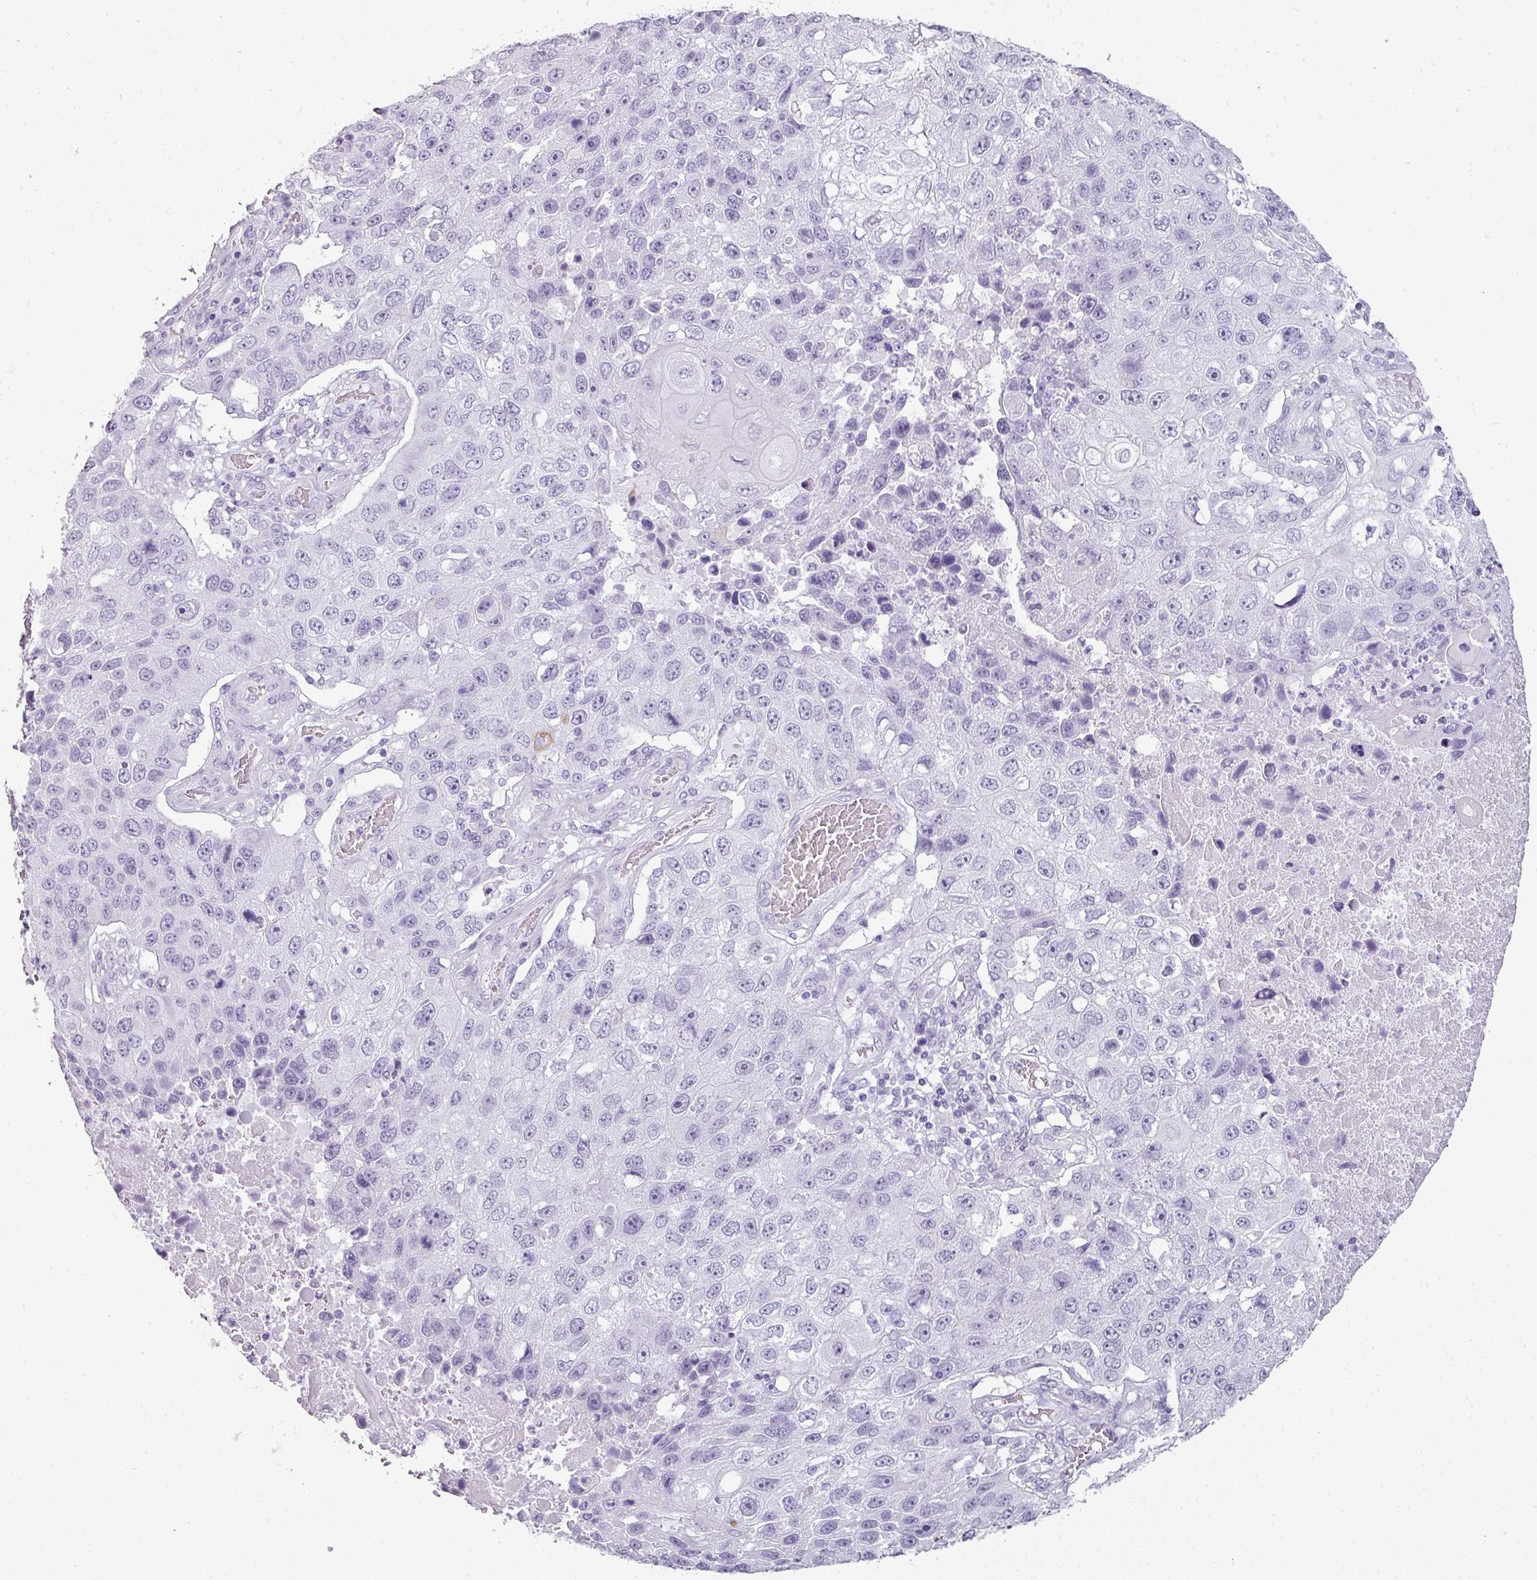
{"staining": {"intensity": "negative", "quantity": "none", "location": "none"}, "tissue": "lung cancer", "cell_type": "Tumor cells", "image_type": "cancer", "snomed": [{"axis": "morphology", "description": "Squamous cell carcinoma, NOS"}, {"axis": "topography", "description": "Lung"}], "caption": "An immunohistochemistry micrograph of lung cancer (squamous cell carcinoma) is shown. There is no staining in tumor cells of lung cancer (squamous cell carcinoma).", "gene": "SCT", "patient": {"sex": "male", "age": 61}}